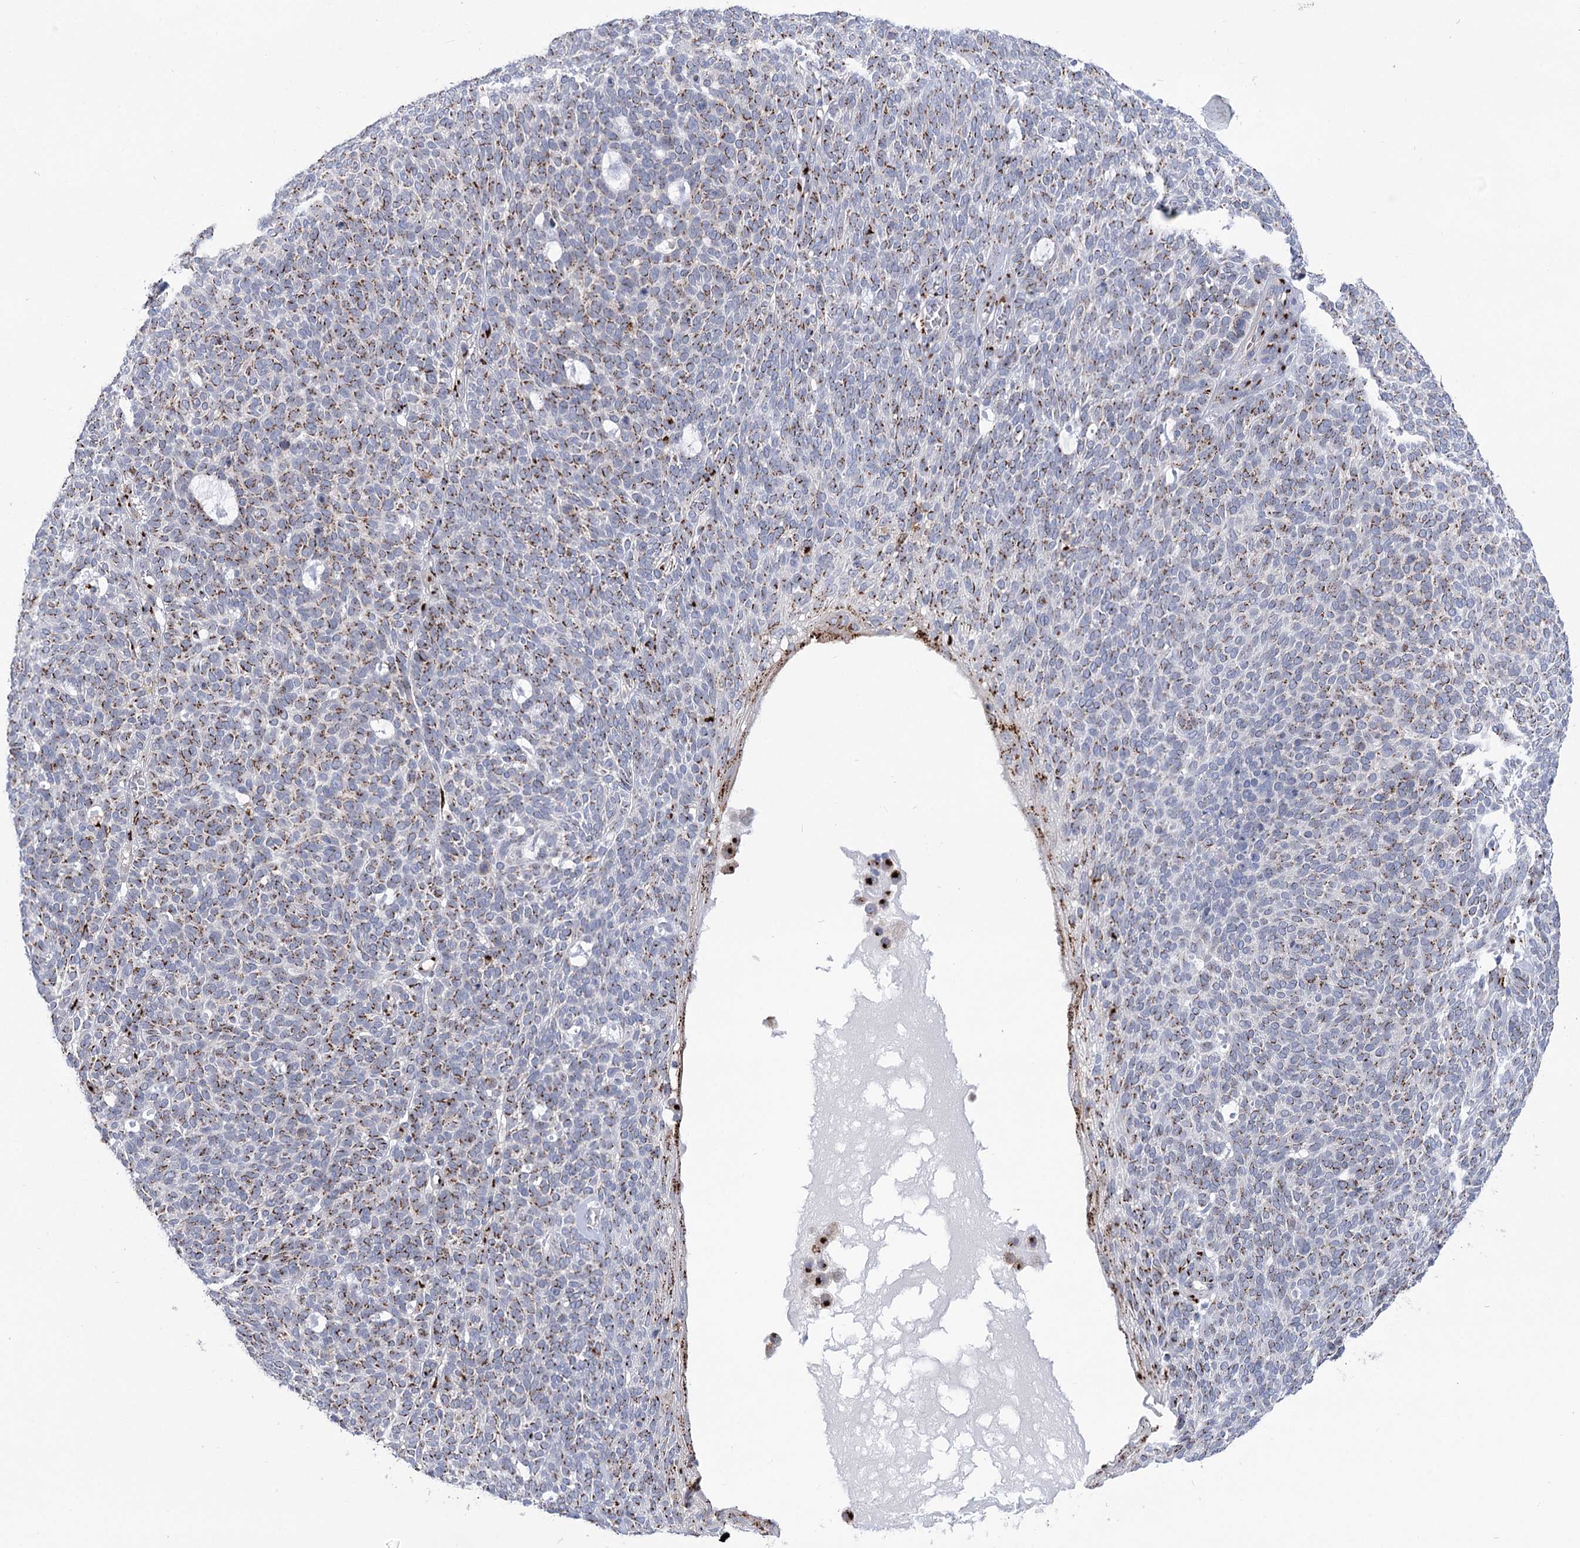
{"staining": {"intensity": "moderate", "quantity": ">75%", "location": "cytoplasmic/membranous"}, "tissue": "skin cancer", "cell_type": "Tumor cells", "image_type": "cancer", "snomed": [{"axis": "morphology", "description": "Squamous cell carcinoma, NOS"}, {"axis": "topography", "description": "Skin"}], "caption": "This histopathology image demonstrates immunohistochemistry staining of human squamous cell carcinoma (skin), with medium moderate cytoplasmic/membranous positivity in about >75% of tumor cells.", "gene": "TMEM165", "patient": {"sex": "female", "age": 90}}